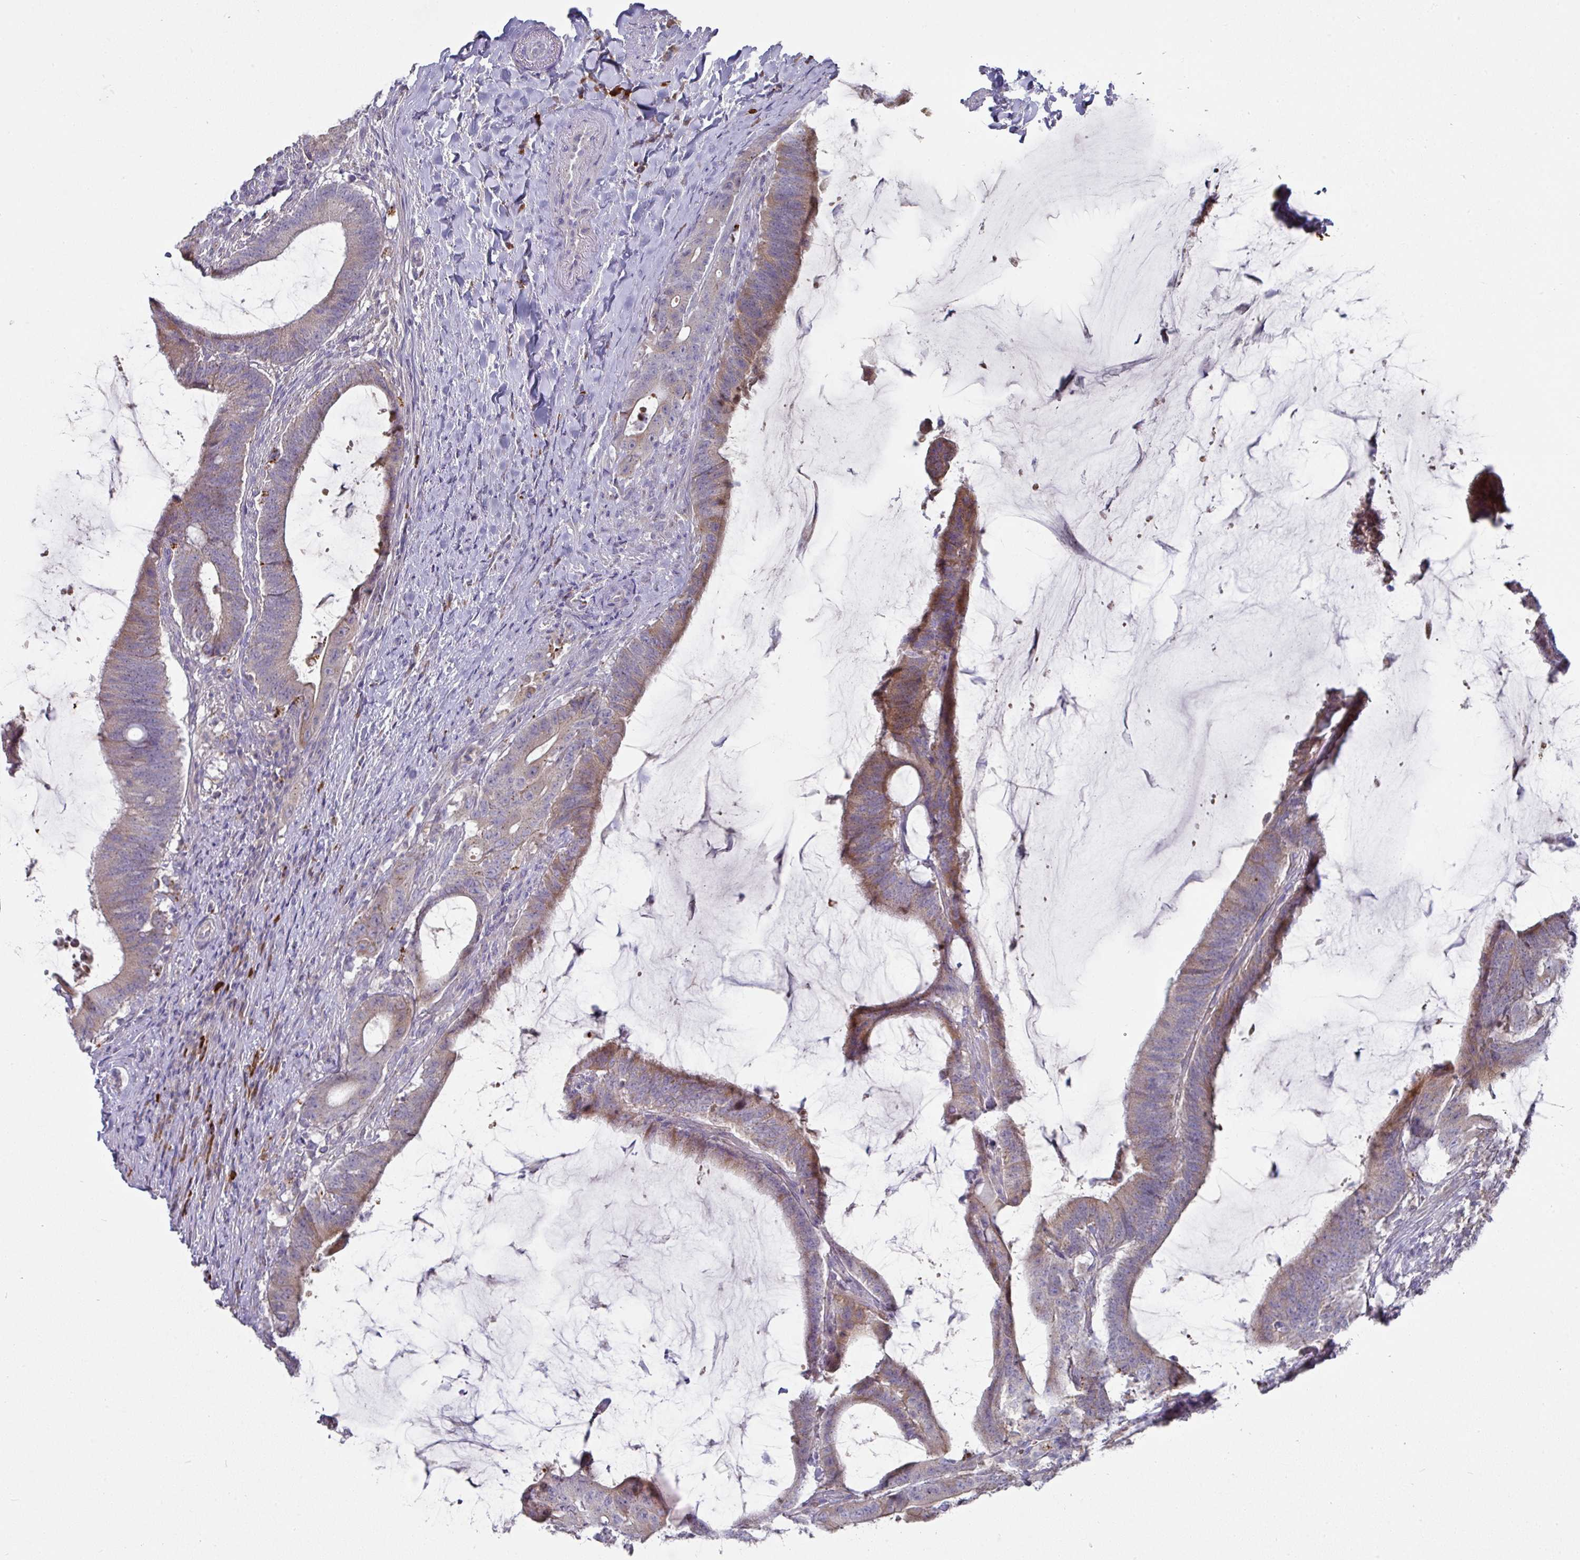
{"staining": {"intensity": "moderate", "quantity": "<25%", "location": "cytoplasmic/membranous"}, "tissue": "colorectal cancer", "cell_type": "Tumor cells", "image_type": "cancer", "snomed": [{"axis": "morphology", "description": "Adenocarcinoma, NOS"}, {"axis": "topography", "description": "Colon"}], "caption": "Tumor cells reveal low levels of moderate cytoplasmic/membranous expression in about <25% of cells in human colorectal cancer (adenocarcinoma).", "gene": "IL4R", "patient": {"sex": "female", "age": 43}}